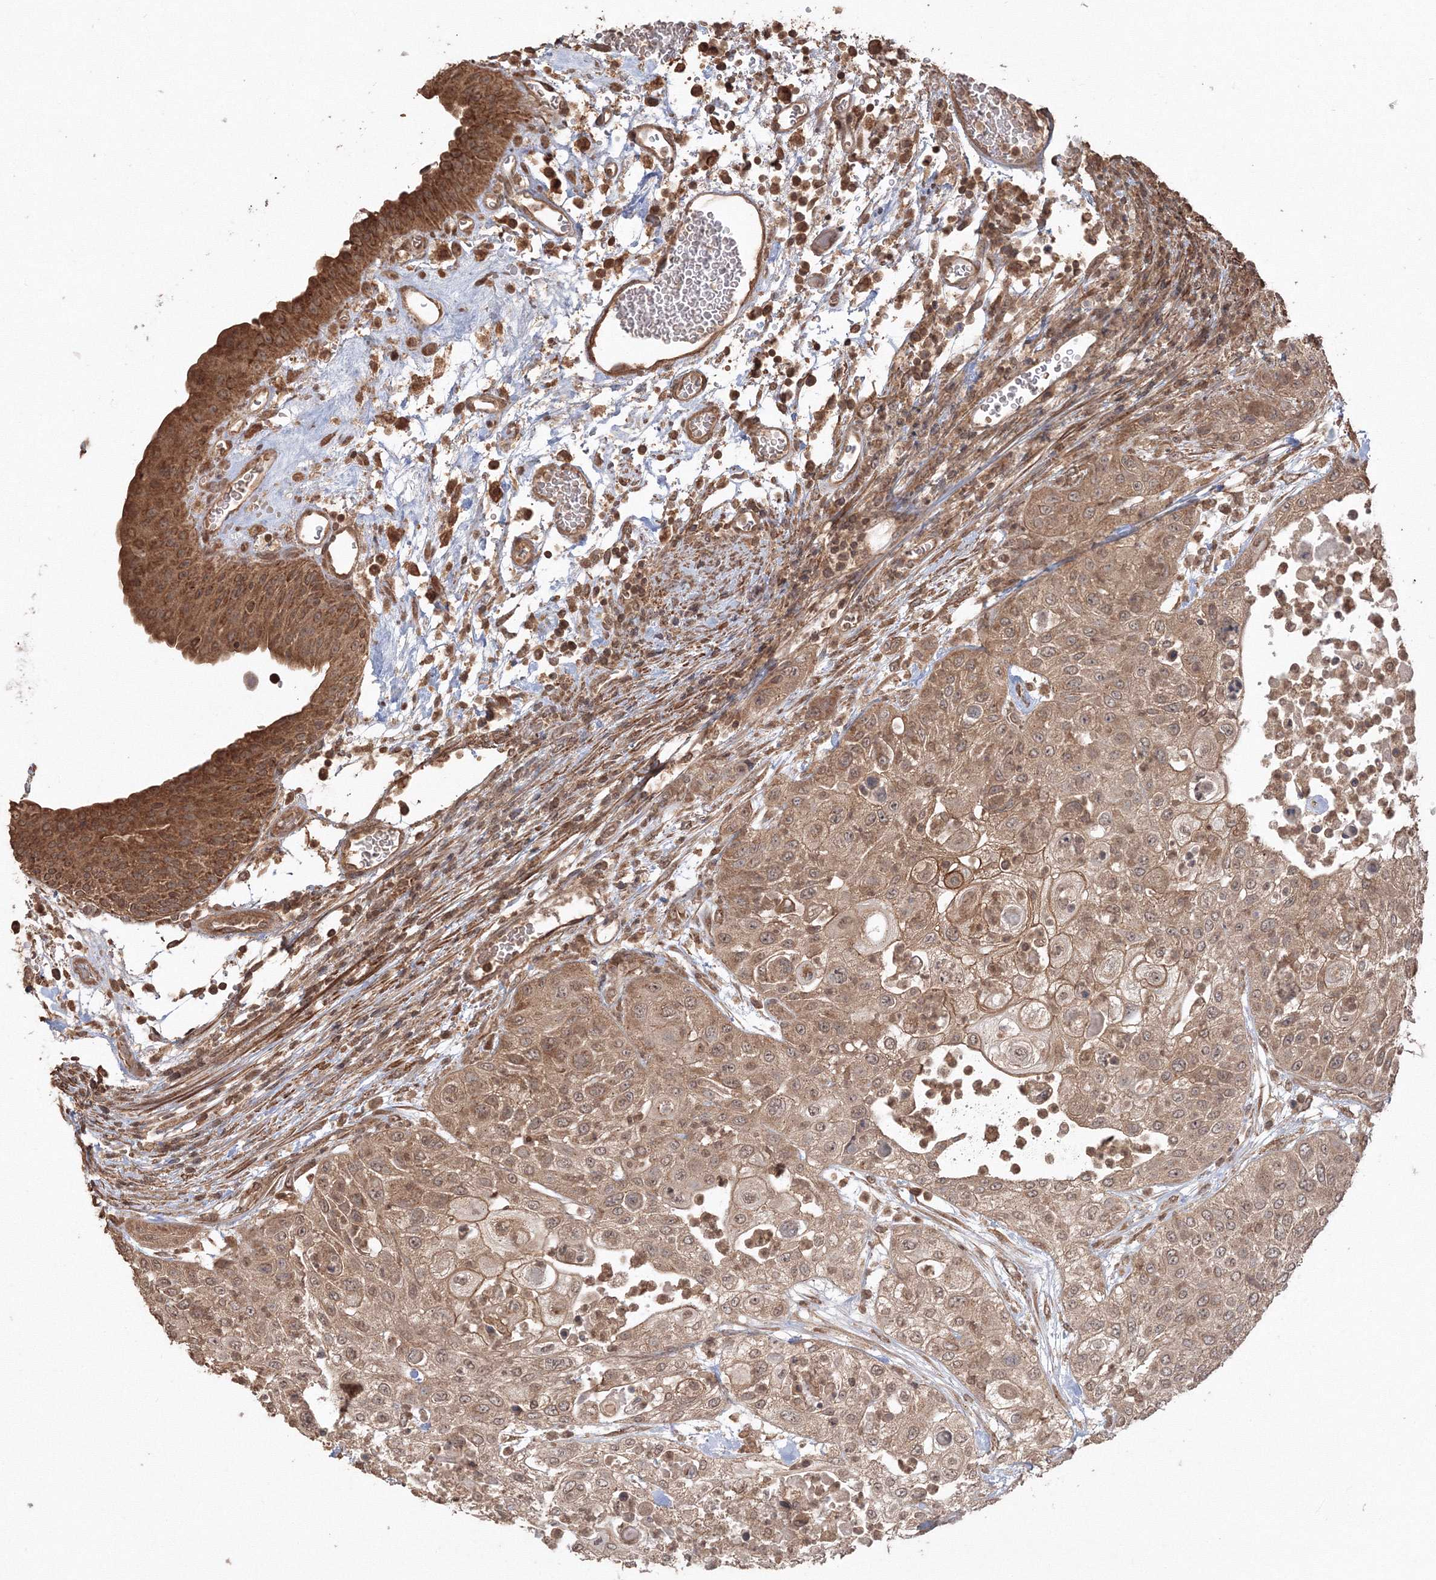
{"staining": {"intensity": "moderate", "quantity": ">75%", "location": "cytoplasmic/membranous"}, "tissue": "urothelial cancer", "cell_type": "Tumor cells", "image_type": "cancer", "snomed": [{"axis": "morphology", "description": "Urothelial carcinoma, High grade"}, {"axis": "topography", "description": "Urinary bladder"}], "caption": "Urothelial carcinoma (high-grade) stained with DAB immunohistochemistry (IHC) demonstrates medium levels of moderate cytoplasmic/membranous staining in approximately >75% of tumor cells. The staining was performed using DAB (3,3'-diaminobenzidine), with brown indicating positive protein expression. Nuclei are stained blue with hematoxylin.", "gene": "CCDC122", "patient": {"sex": "female", "age": 79}}